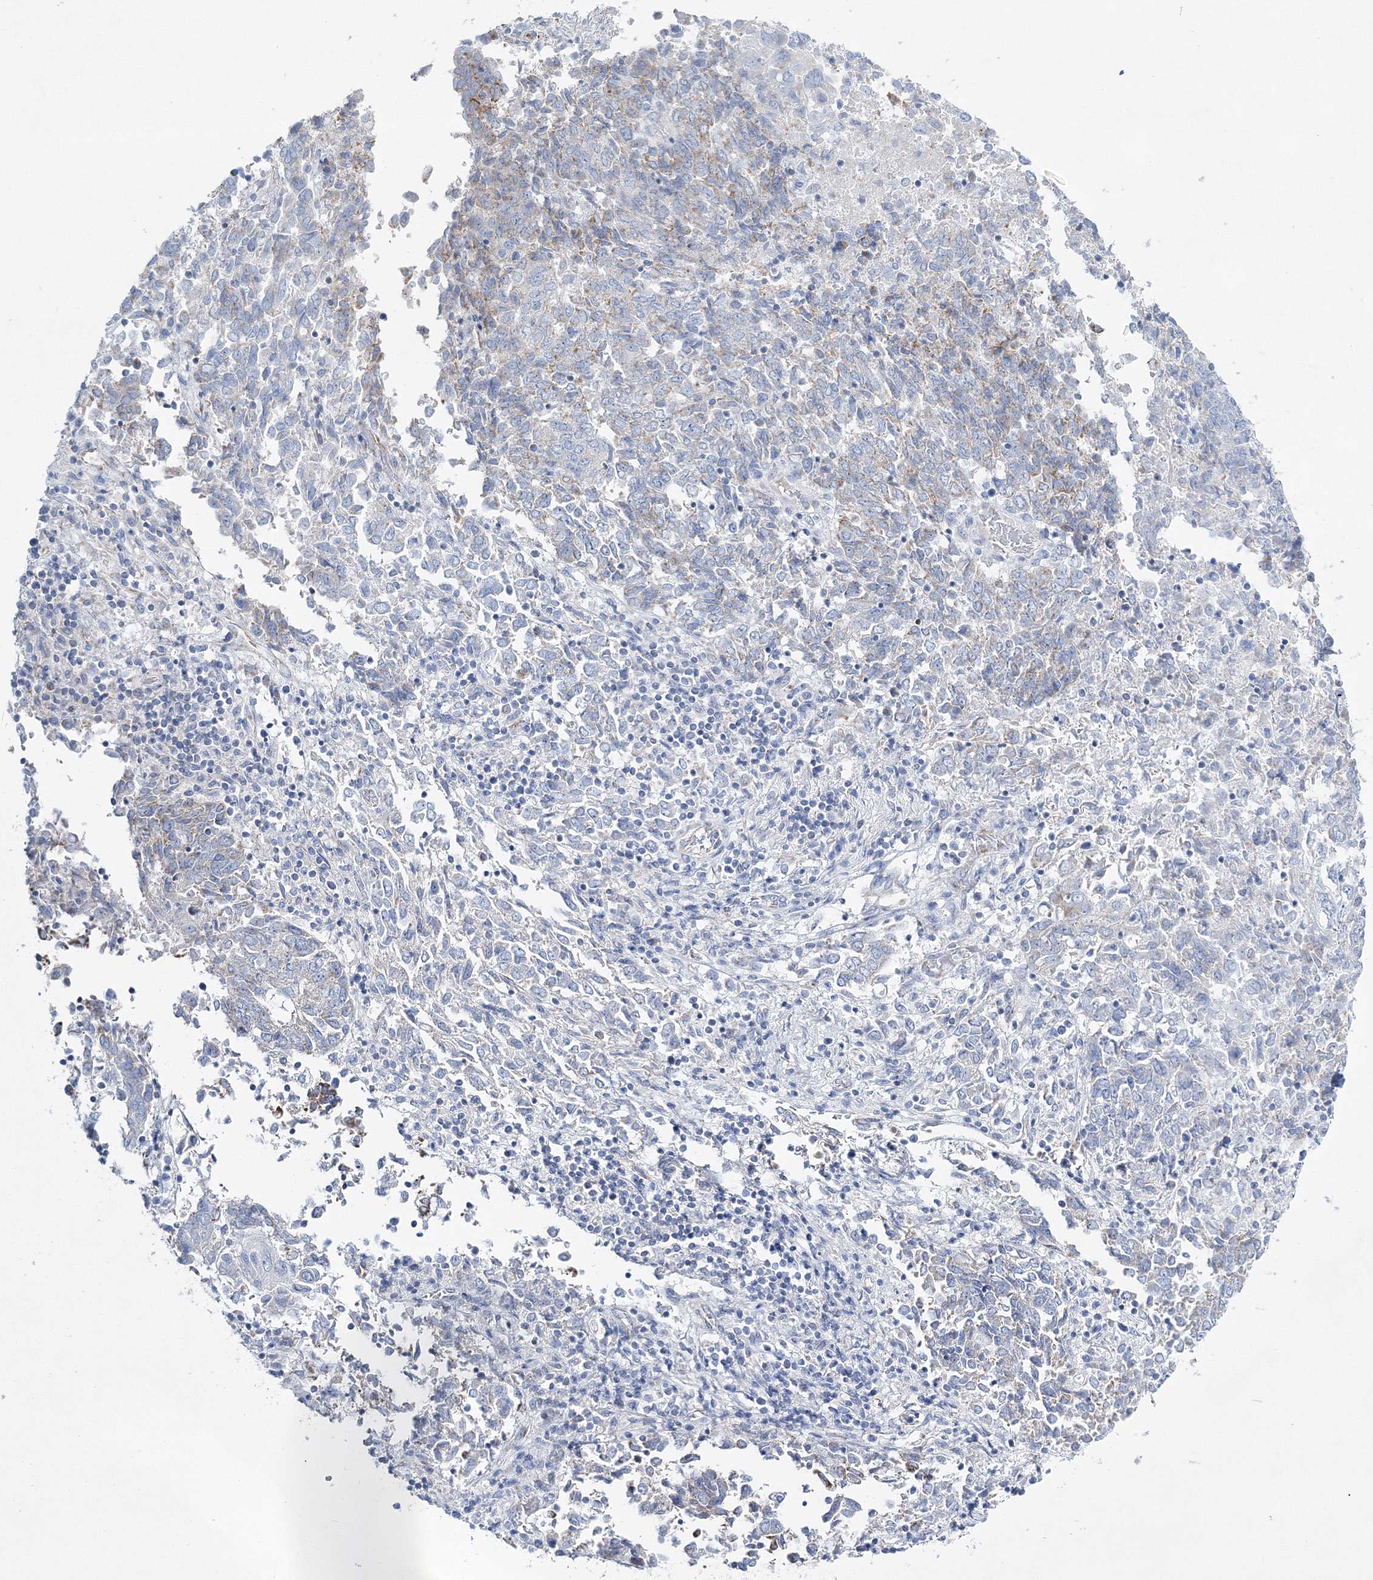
{"staining": {"intensity": "moderate", "quantity": "25%-75%", "location": "cytoplasmic/membranous"}, "tissue": "endometrial cancer", "cell_type": "Tumor cells", "image_type": "cancer", "snomed": [{"axis": "morphology", "description": "Adenocarcinoma, NOS"}, {"axis": "topography", "description": "Endometrium"}], "caption": "IHC image of endometrial adenocarcinoma stained for a protein (brown), which shows medium levels of moderate cytoplasmic/membranous staining in approximately 25%-75% of tumor cells.", "gene": "HIBCH", "patient": {"sex": "female", "age": 80}}